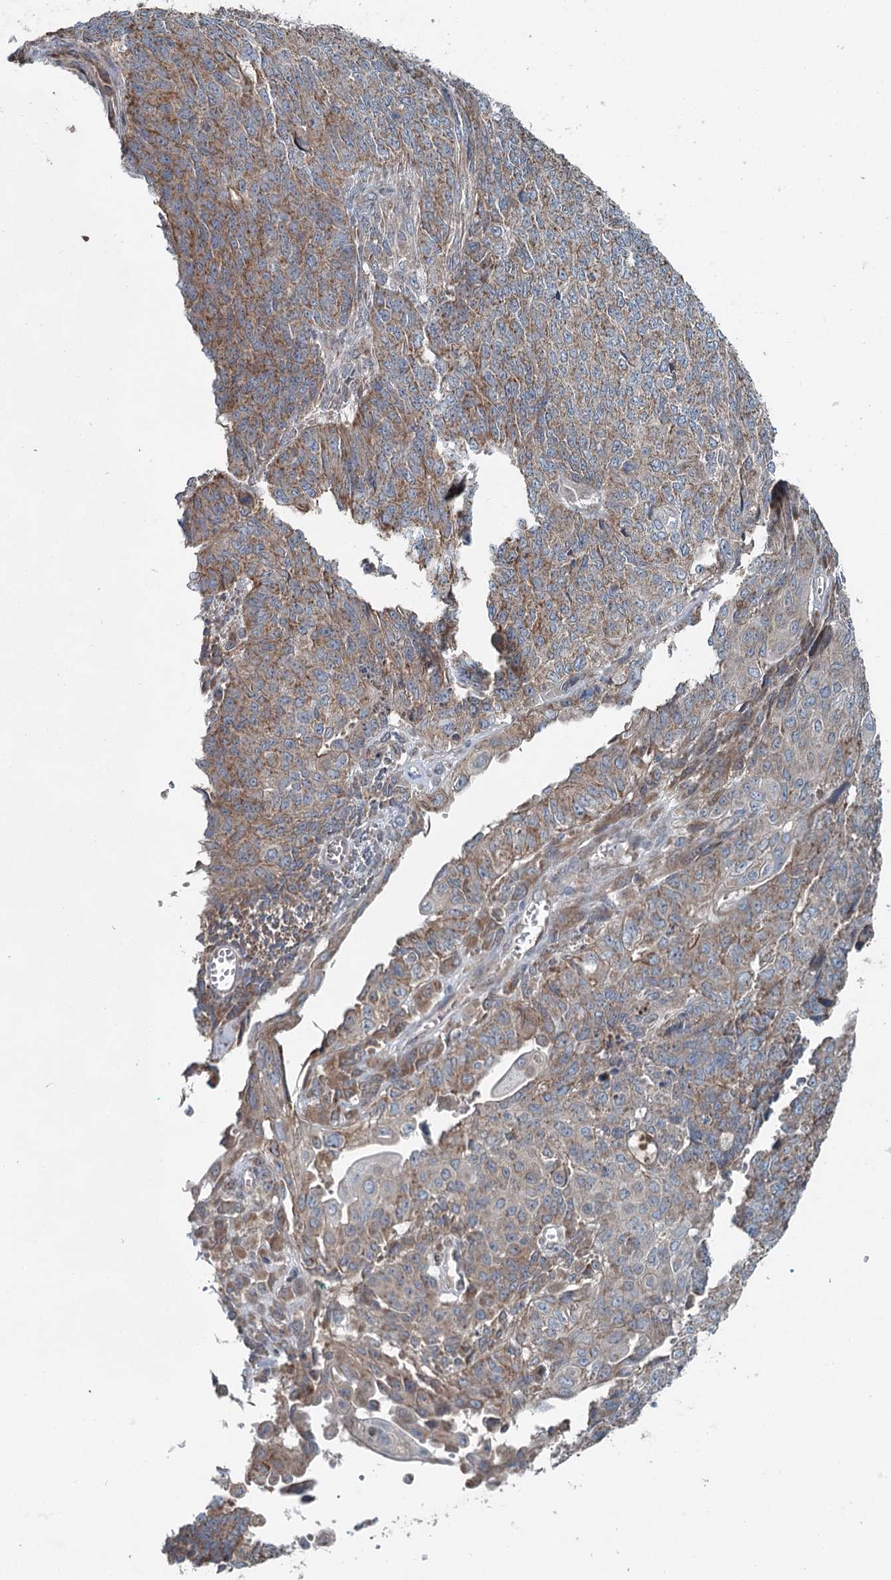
{"staining": {"intensity": "moderate", "quantity": ">75%", "location": "cytoplasmic/membranous"}, "tissue": "endometrial cancer", "cell_type": "Tumor cells", "image_type": "cancer", "snomed": [{"axis": "morphology", "description": "Adenocarcinoma, NOS"}, {"axis": "topography", "description": "Endometrium"}], "caption": "Adenocarcinoma (endometrial) stained for a protein shows moderate cytoplasmic/membranous positivity in tumor cells.", "gene": "CHCHD5", "patient": {"sex": "female", "age": 32}}